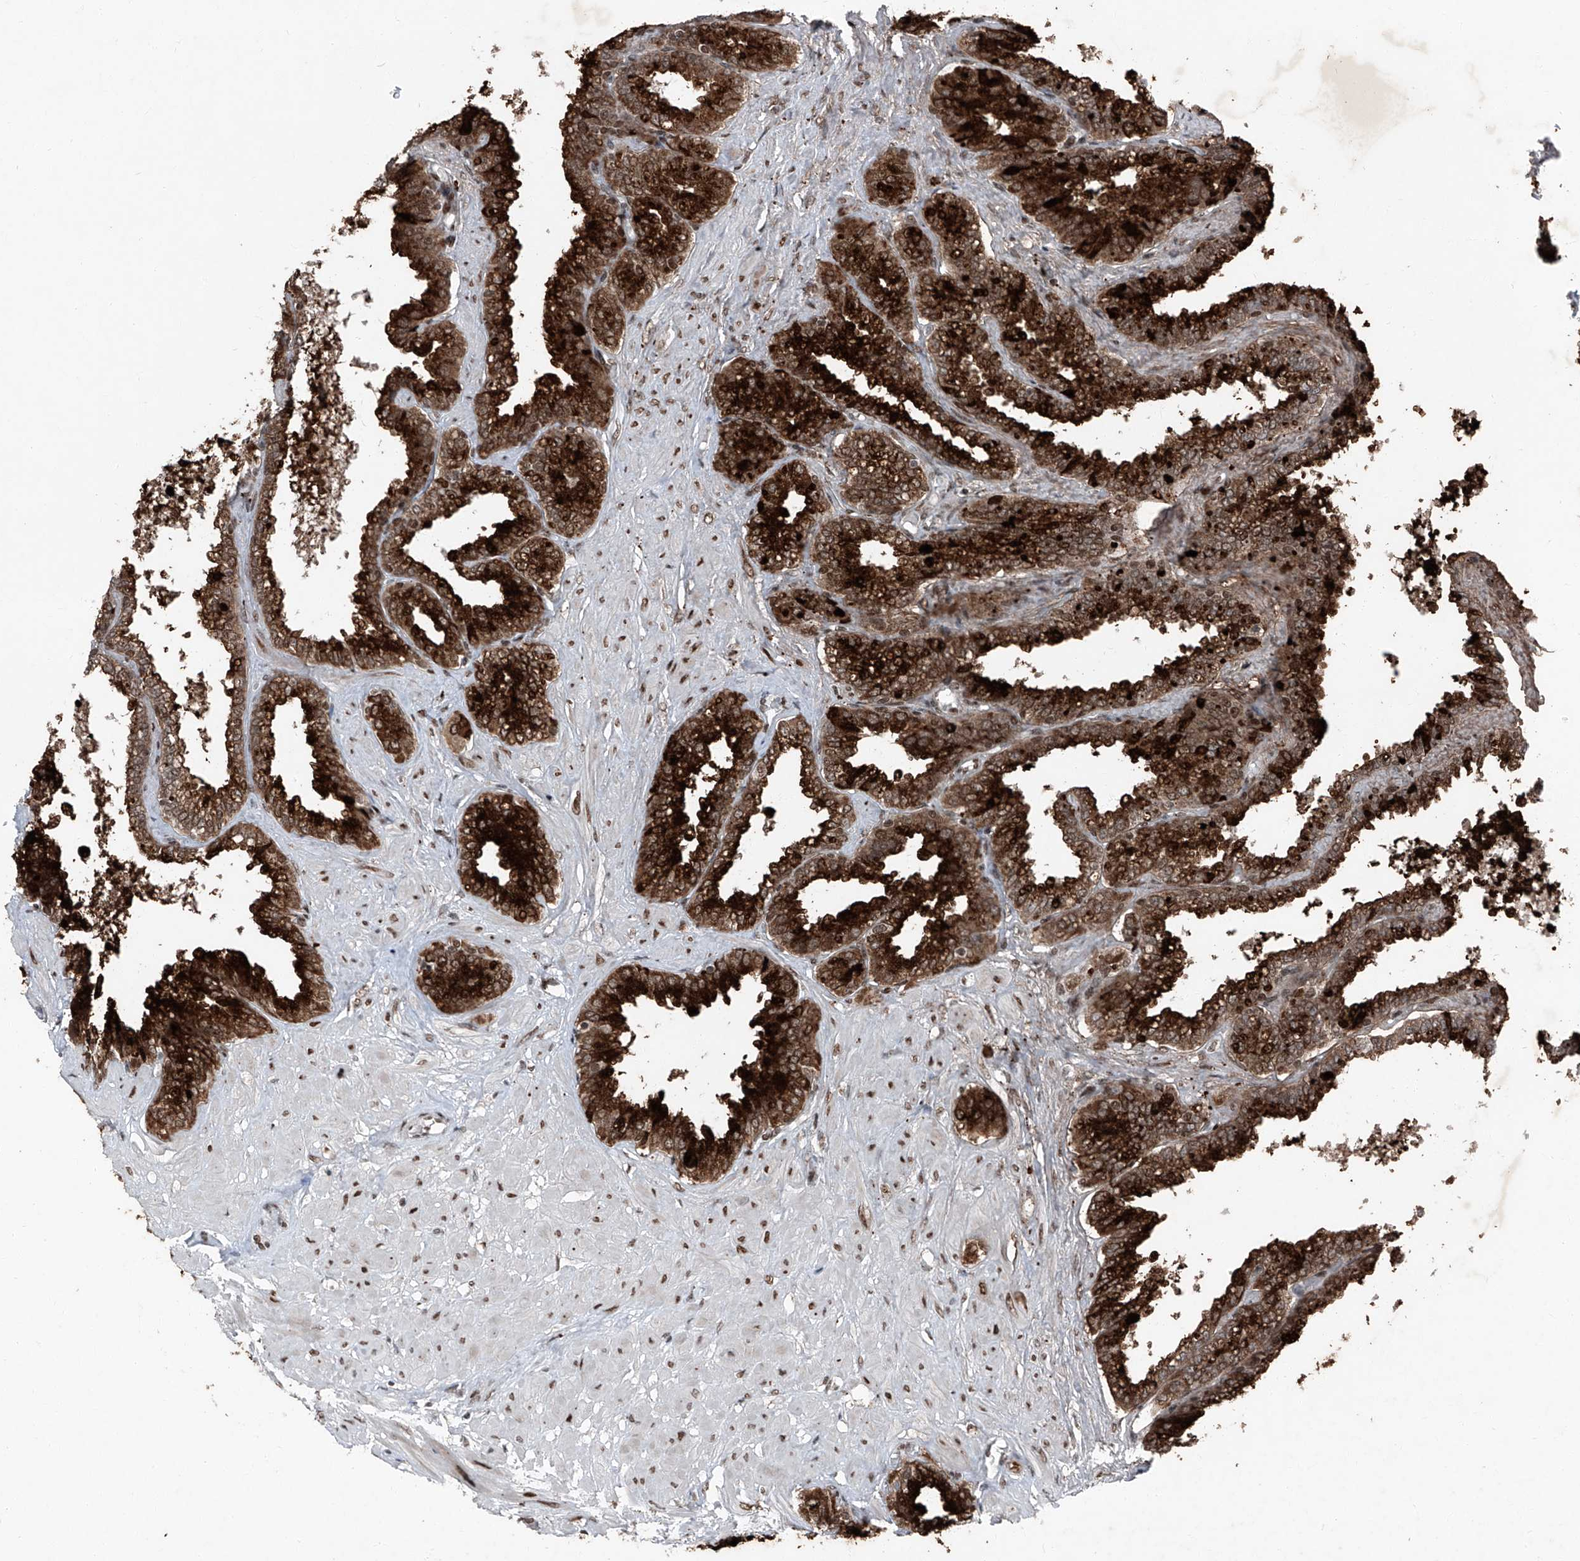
{"staining": {"intensity": "strong", "quantity": ">75%", "location": "cytoplasmic/membranous"}, "tissue": "seminal vesicle", "cell_type": "Glandular cells", "image_type": "normal", "snomed": [{"axis": "morphology", "description": "Normal tissue, NOS"}, {"axis": "topography", "description": "Seminal veicle"}], "caption": "Brown immunohistochemical staining in unremarkable seminal vesicle demonstrates strong cytoplasmic/membranous positivity in approximately >75% of glandular cells. The protein of interest is shown in brown color, while the nuclei are stained blue.", "gene": "BMI1", "patient": {"sex": "male", "age": 46}}